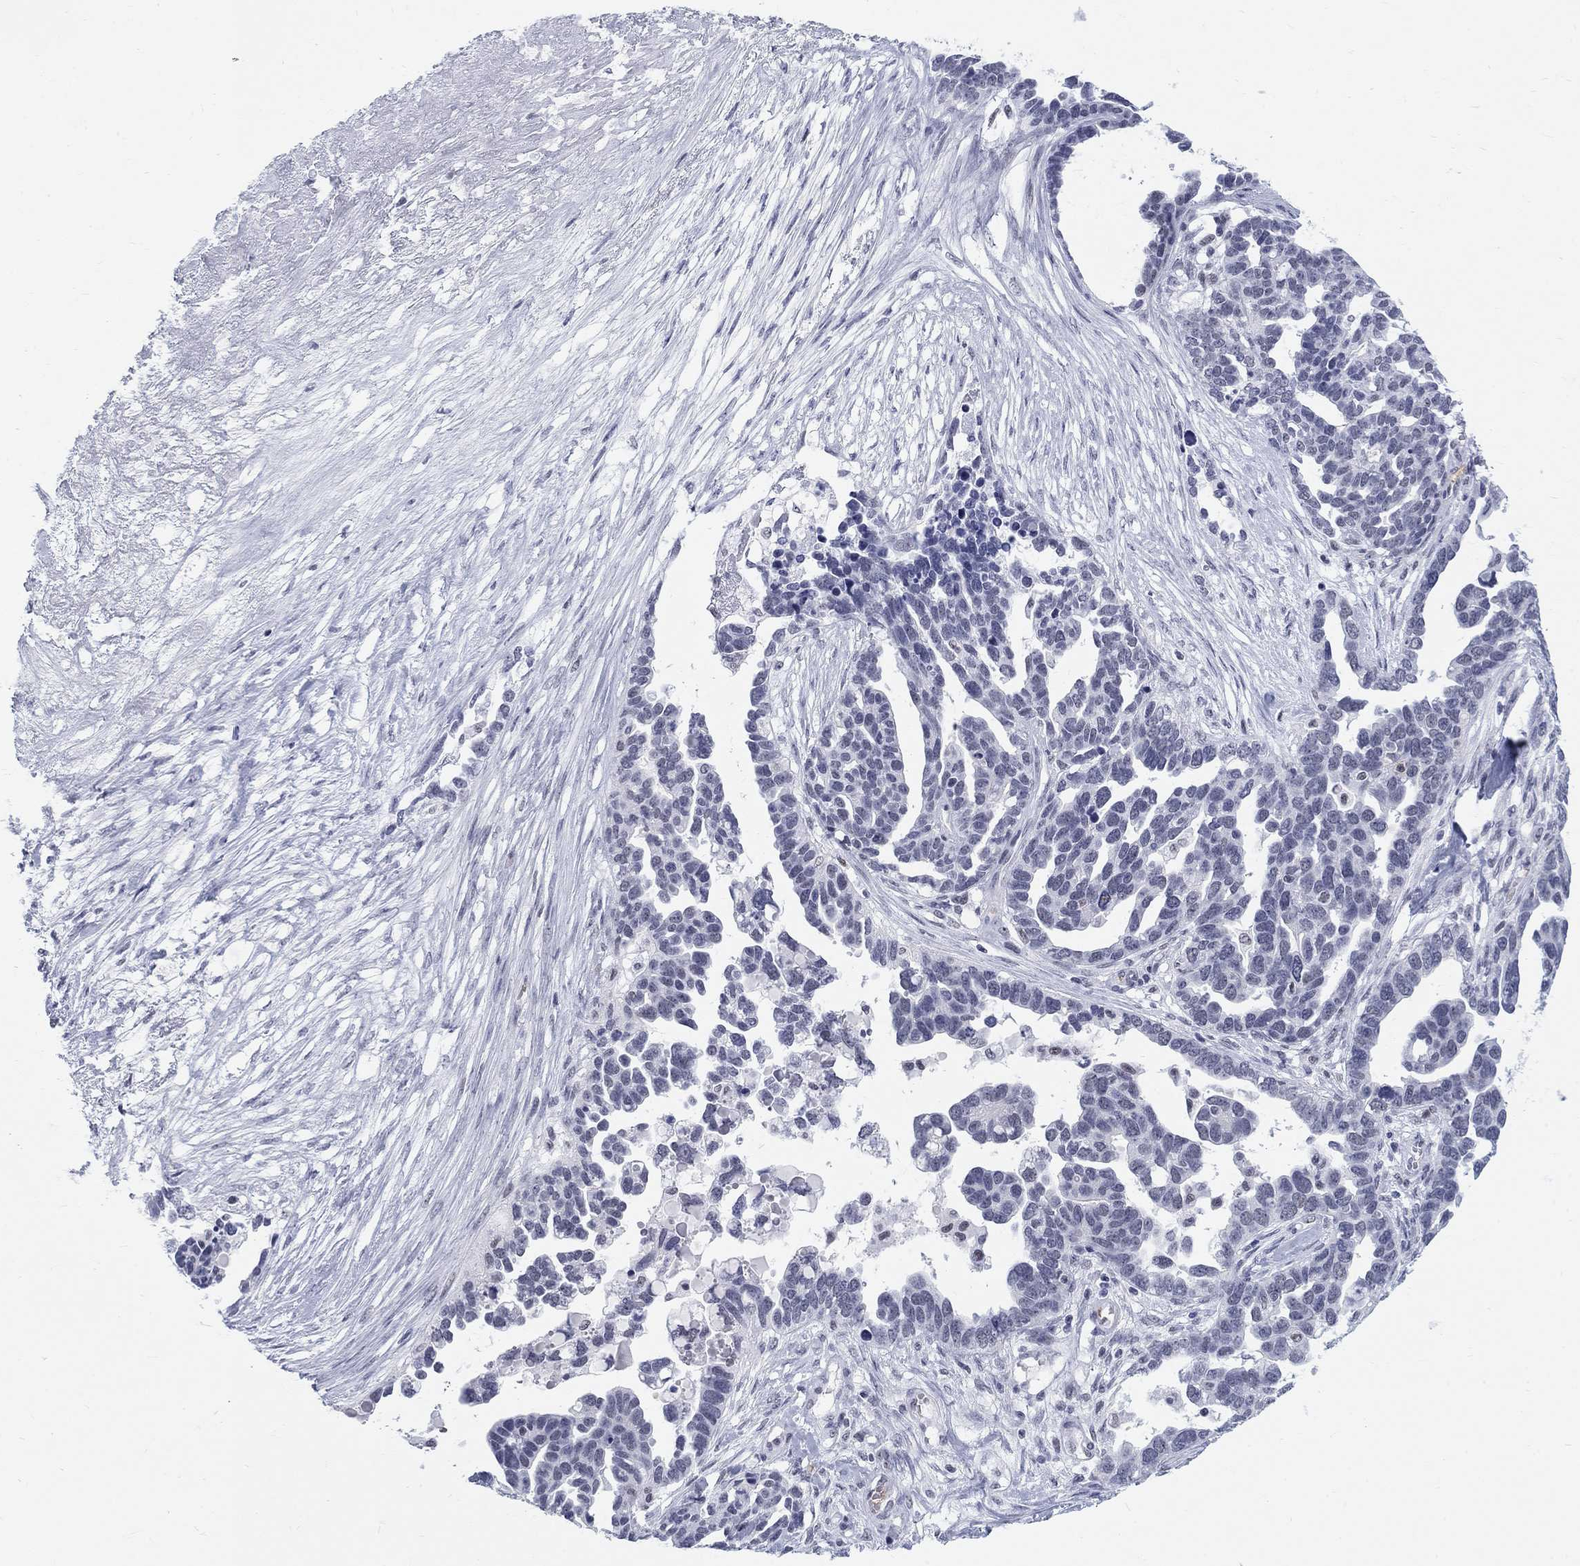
{"staining": {"intensity": "negative", "quantity": "none", "location": "none"}, "tissue": "ovarian cancer", "cell_type": "Tumor cells", "image_type": "cancer", "snomed": [{"axis": "morphology", "description": "Cystadenocarcinoma, serous, NOS"}, {"axis": "topography", "description": "Ovary"}], "caption": "Tumor cells show no significant protein positivity in ovarian cancer.", "gene": "DMTN", "patient": {"sex": "female", "age": 54}}